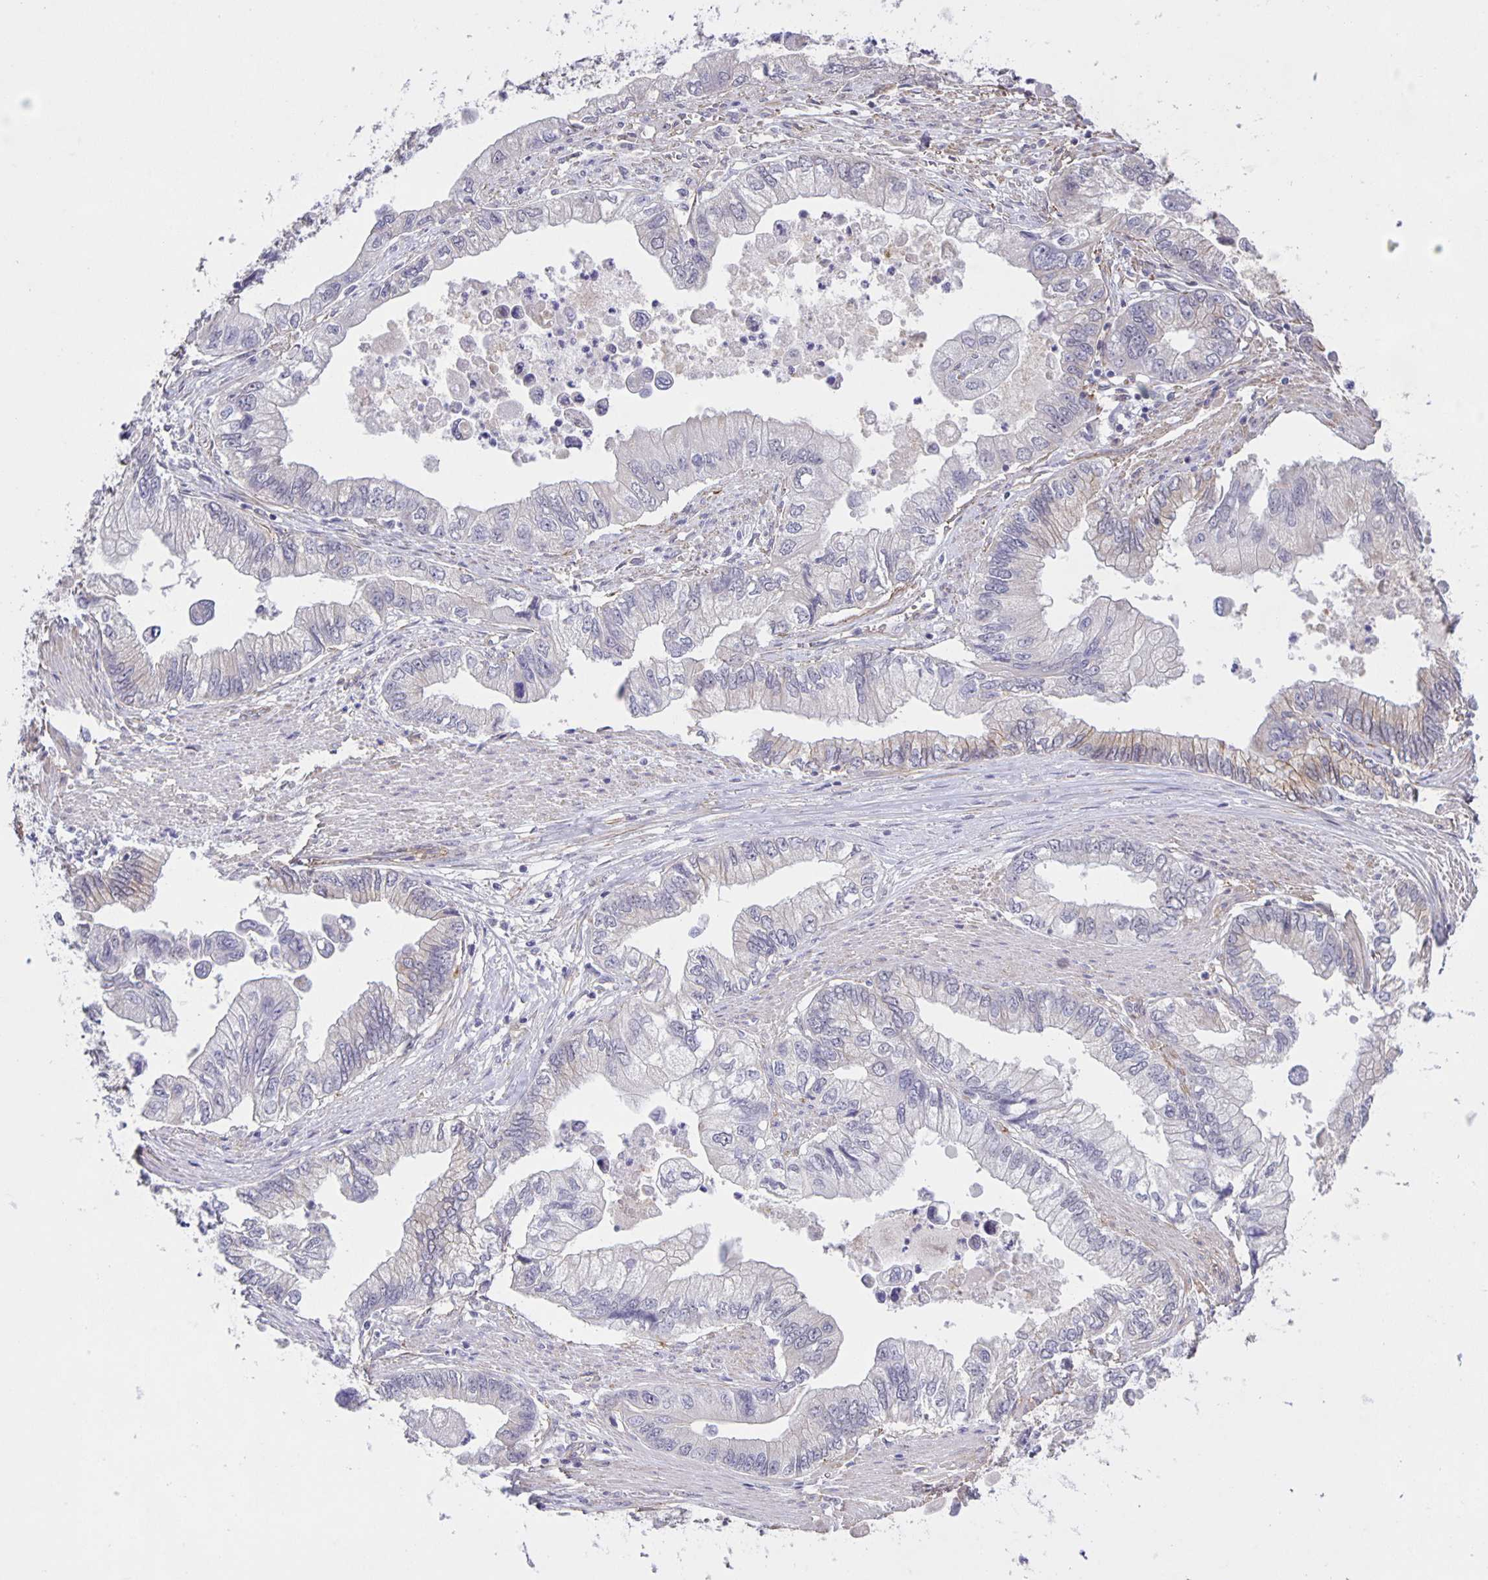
{"staining": {"intensity": "negative", "quantity": "none", "location": "none"}, "tissue": "stomach cancer", "cell_type": "Tumor cells", "image_type": "cancer", "snomed": [{"axis": "morphology", "description": "Adenocarcinoma, NOS"}, {"axis": "topography", "description": "Pancreas"}, {"axis": "topography", "description": "Stomach, upper"}], "caption": "IHC image of stomach cancer (adenocarcinoma) stained for a protein (brown), which demonstrates no expression in tumor cells.", "gene": "SRCIN1", "patient": {"sex": "male", "age": 77}}